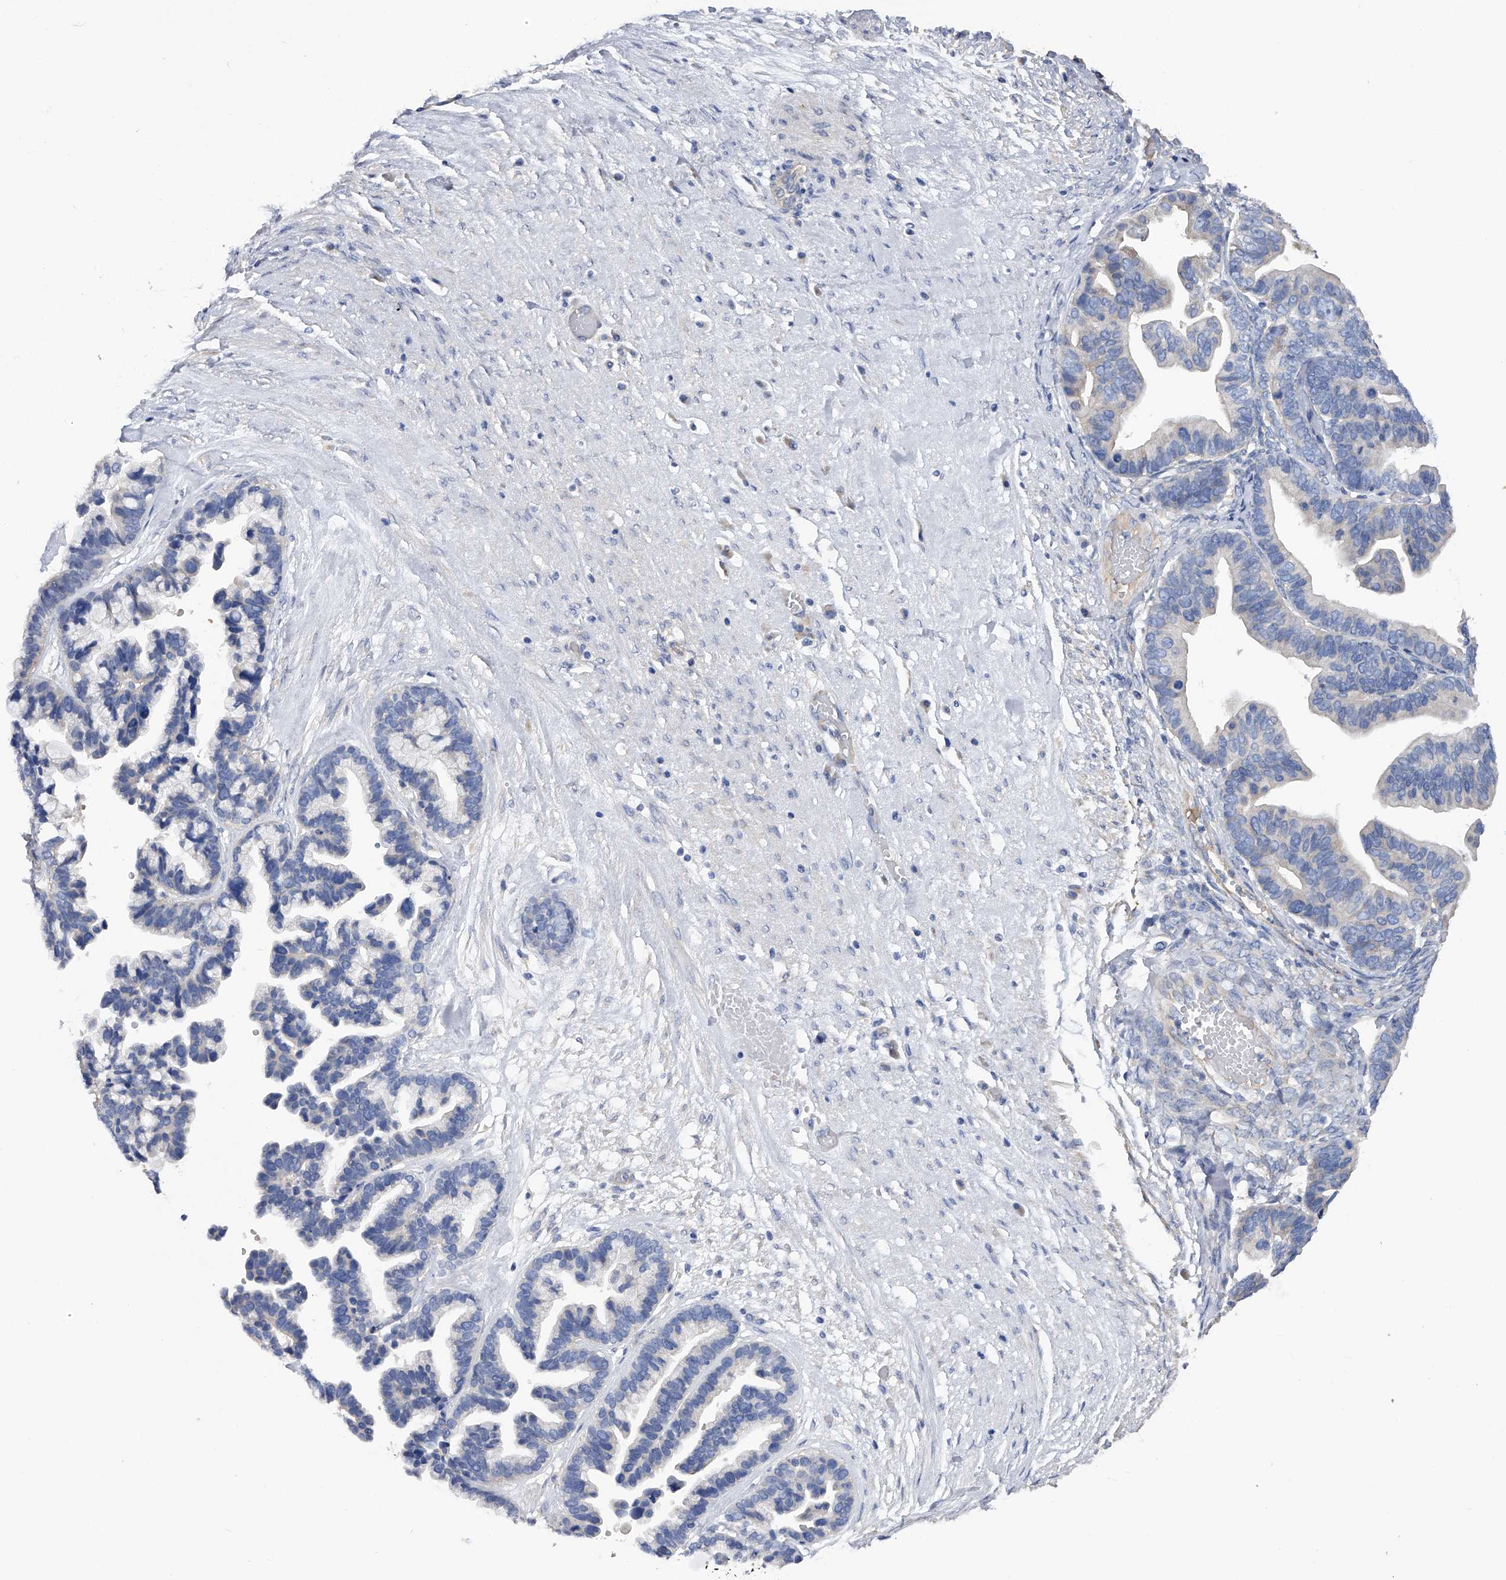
{"staining": {"intensity": "negative", "quantity": "none", "location": "none"}, "tissue": "ovarian cancer", "cell_type": "Tumor cells", "image_type": "cancer", "snomed": [{"axis": "morphology", "description": "Cystadenocarcinoma, serous, NOS"}, {"axis": "topography", "description": "Ovary"}], "caption": "Tumor cells show no significant protein expression in ovarian cancer (serous cystadenocarcinoma).", "gene": "RWDD2A", "patient": {"sex": "female", "age": 56}}